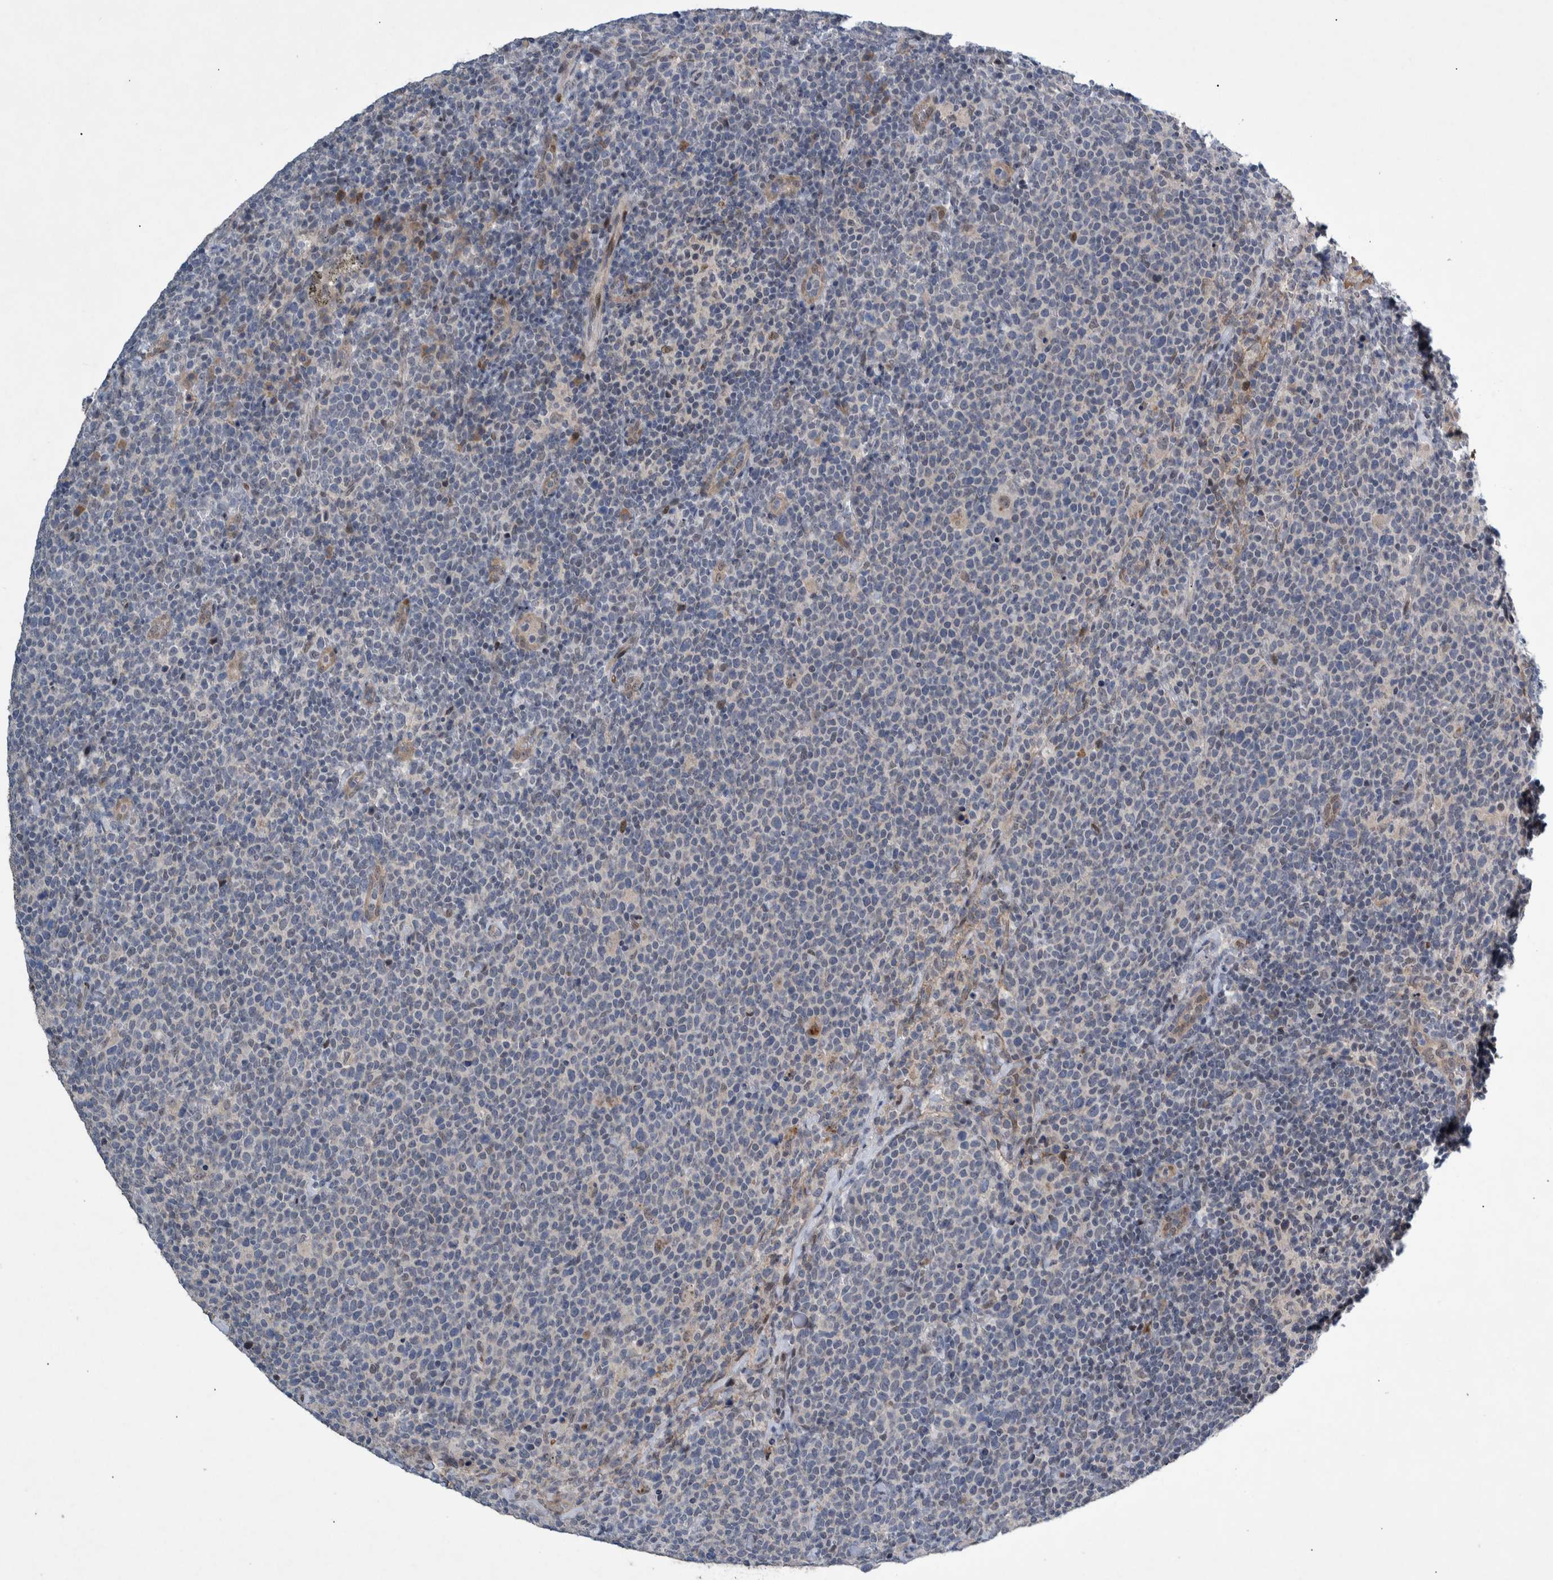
{"staining": {"intensity": "negative", "quantity": "none", "location": "none"}, "tissue": "lymphoma", "cell_type": "Tumor cells", "image_type": "cancer", "snomed": [{"axis": "morphology", "description": "Malignant lymphoma, non-Hodgkin's type, High grade"}, {"axis": "topography", "description": "Lymph node"}], "caption": "Immunohistochemical staining of human high-grade malignant lymphoma, non-Hodgkin's type displays no significant expression in tumor cells.", "gene": "ESRP1", "patient": {"sex": "male", "age": 61}}